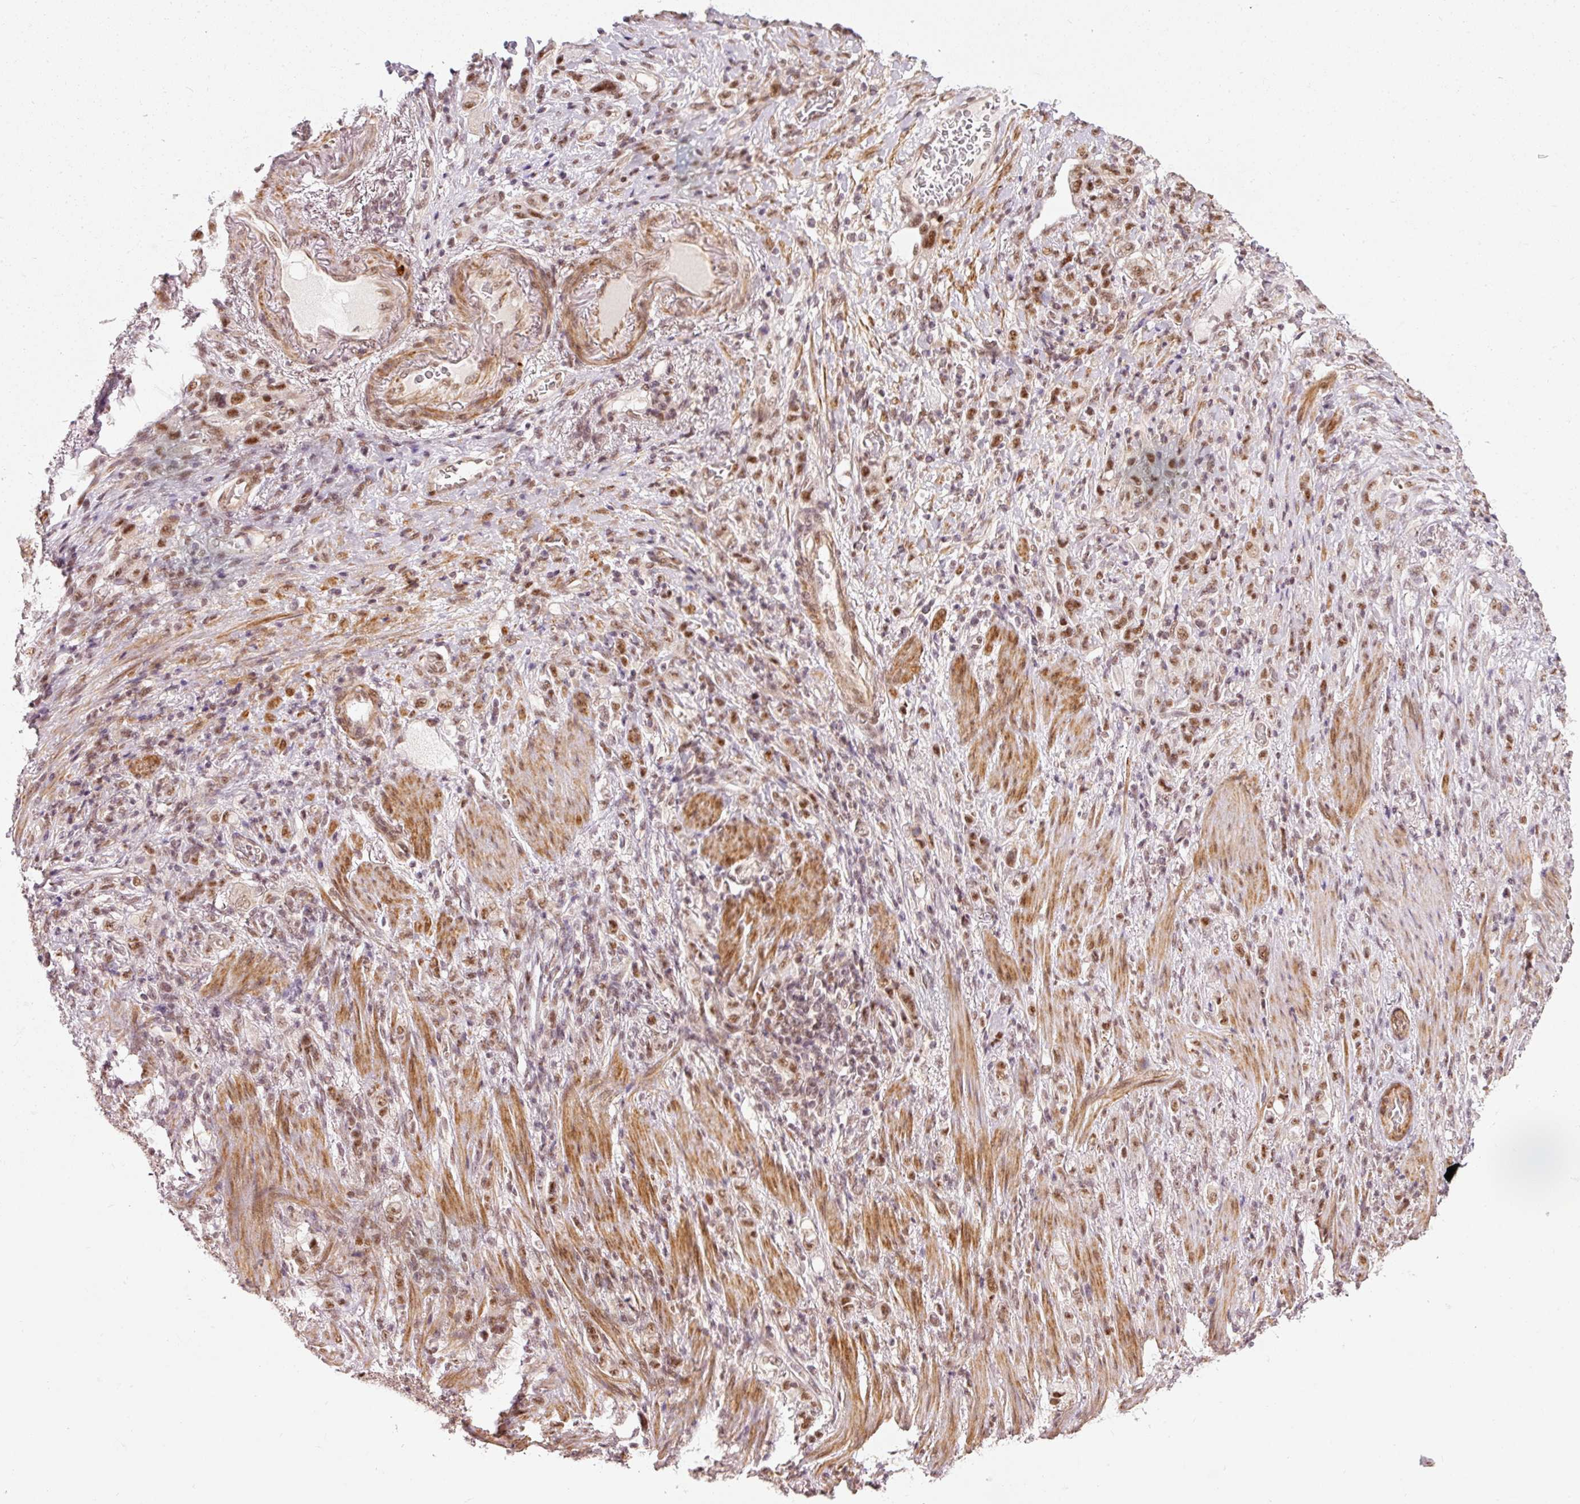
{"staining": {"intensity": "moderate", "quantity": ">75%", "location": "nuclear"}, "tissue": "stomach cancer", "cell_type": "Tumor cells", "image_type": "cancer", "snomed": [{"axis": "morphology", "description": "Adenocarcinoma, NOS"}, {"axis": "topography", "description": "Stomach"}], "caption": "The photomicrograph reveals a brown stain indicating the presence of a protein in the nuclear of tumor cells in stomach adenocarcinoma.", "gene": "THOC6", "patient": {"sex": "female", "age": 79}}